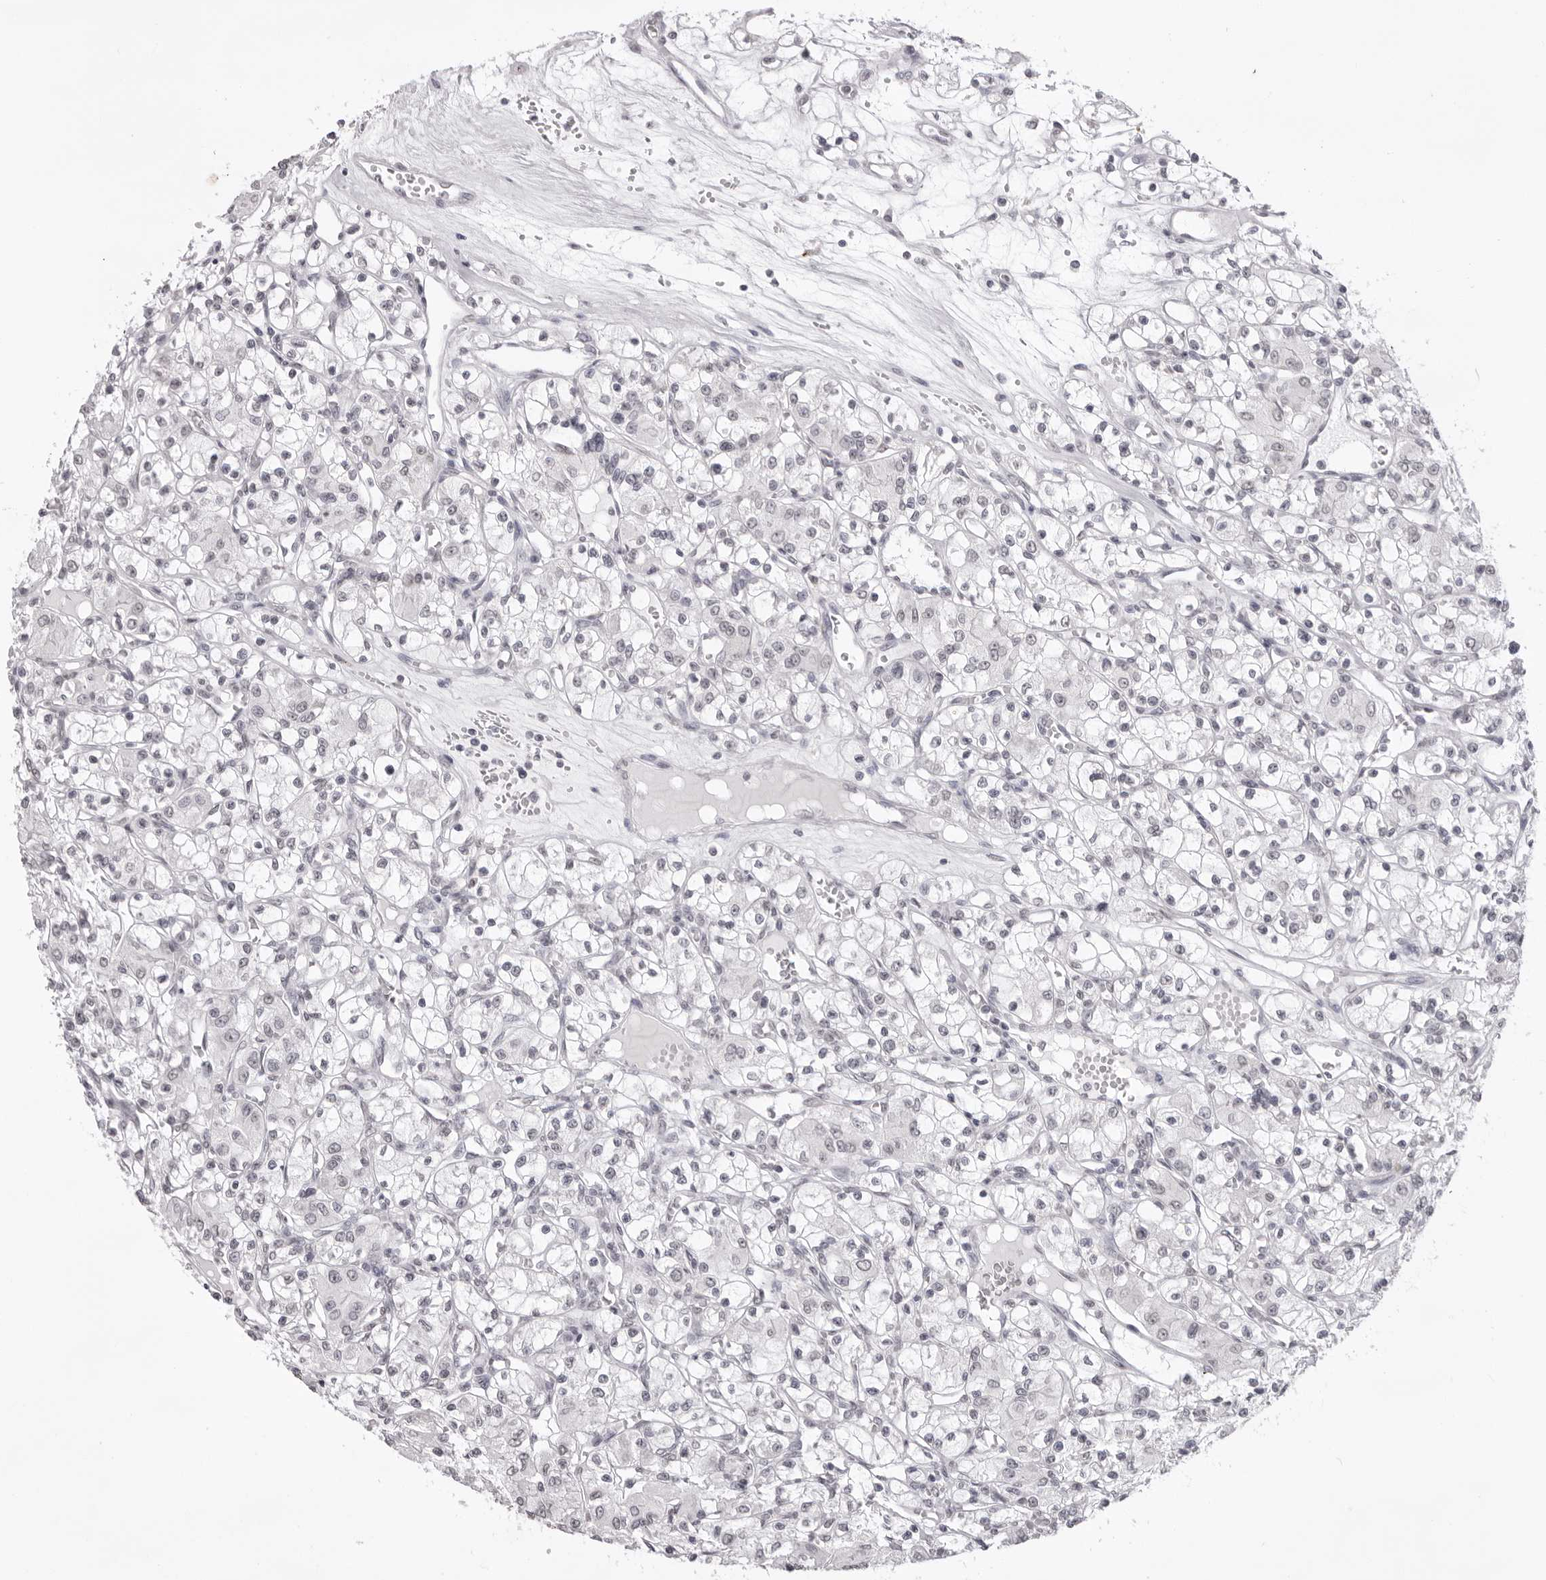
{"staining": {"intensity": "negative", "quantity": "none", "location": "none"}, "tissue": "renal cancer", "cell_type": "Tumor cells", "image_type": "cancer", "snomed": [{"axis": "morphology", "description": "Adenocarcinoma, NOS"}, {"axis": "topography", "description": "Kidney"}], "caption": "Renal cancer was stained to show a protein in brown. There is no significant positivity in tumor cells. (DAB immunohistochemistry with hematoxylin counter stain).", "gene": "NTM", "patient": {"sex": "female", "age": 59}}